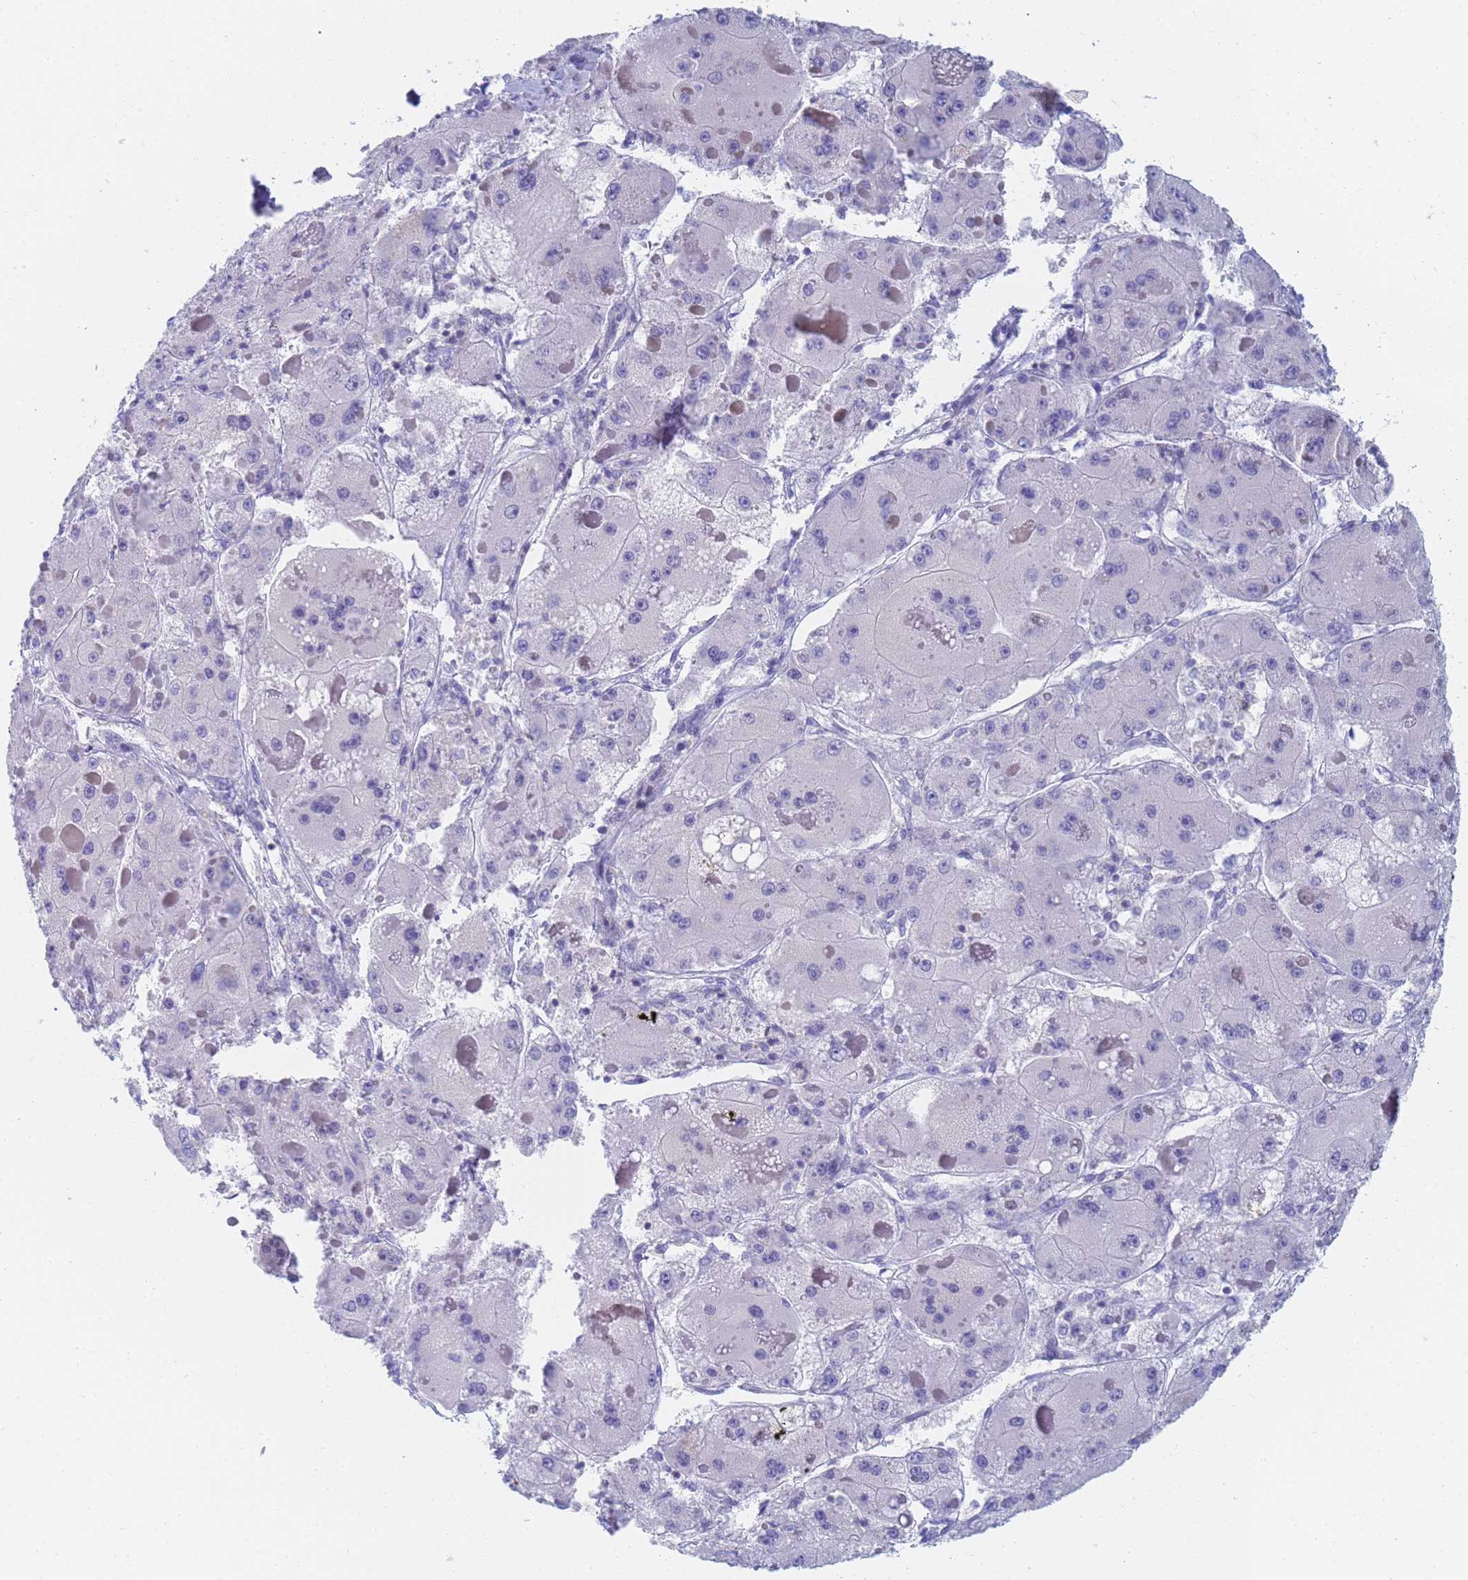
{"staining": {"intensity": "negative", "quantity": "none", "location": "none"}, "tissue": "liver cancer", "cell_type": "Tumor cells", "image_type": "cancer", "snomed": [{"axis": "morphology", "description": "Carcinoma, Hepatocellular, NOS"}, {"axis": "topography", "description": "Liver"}], "caption": "Immunohistochemistry photomicrograph of liver hepatocellular carcinoma stained for a protein (brown), which demonstrates no positivity in tumor cells.", "gene": "STATH", "patient": {"sex": "female", "age": 73}}